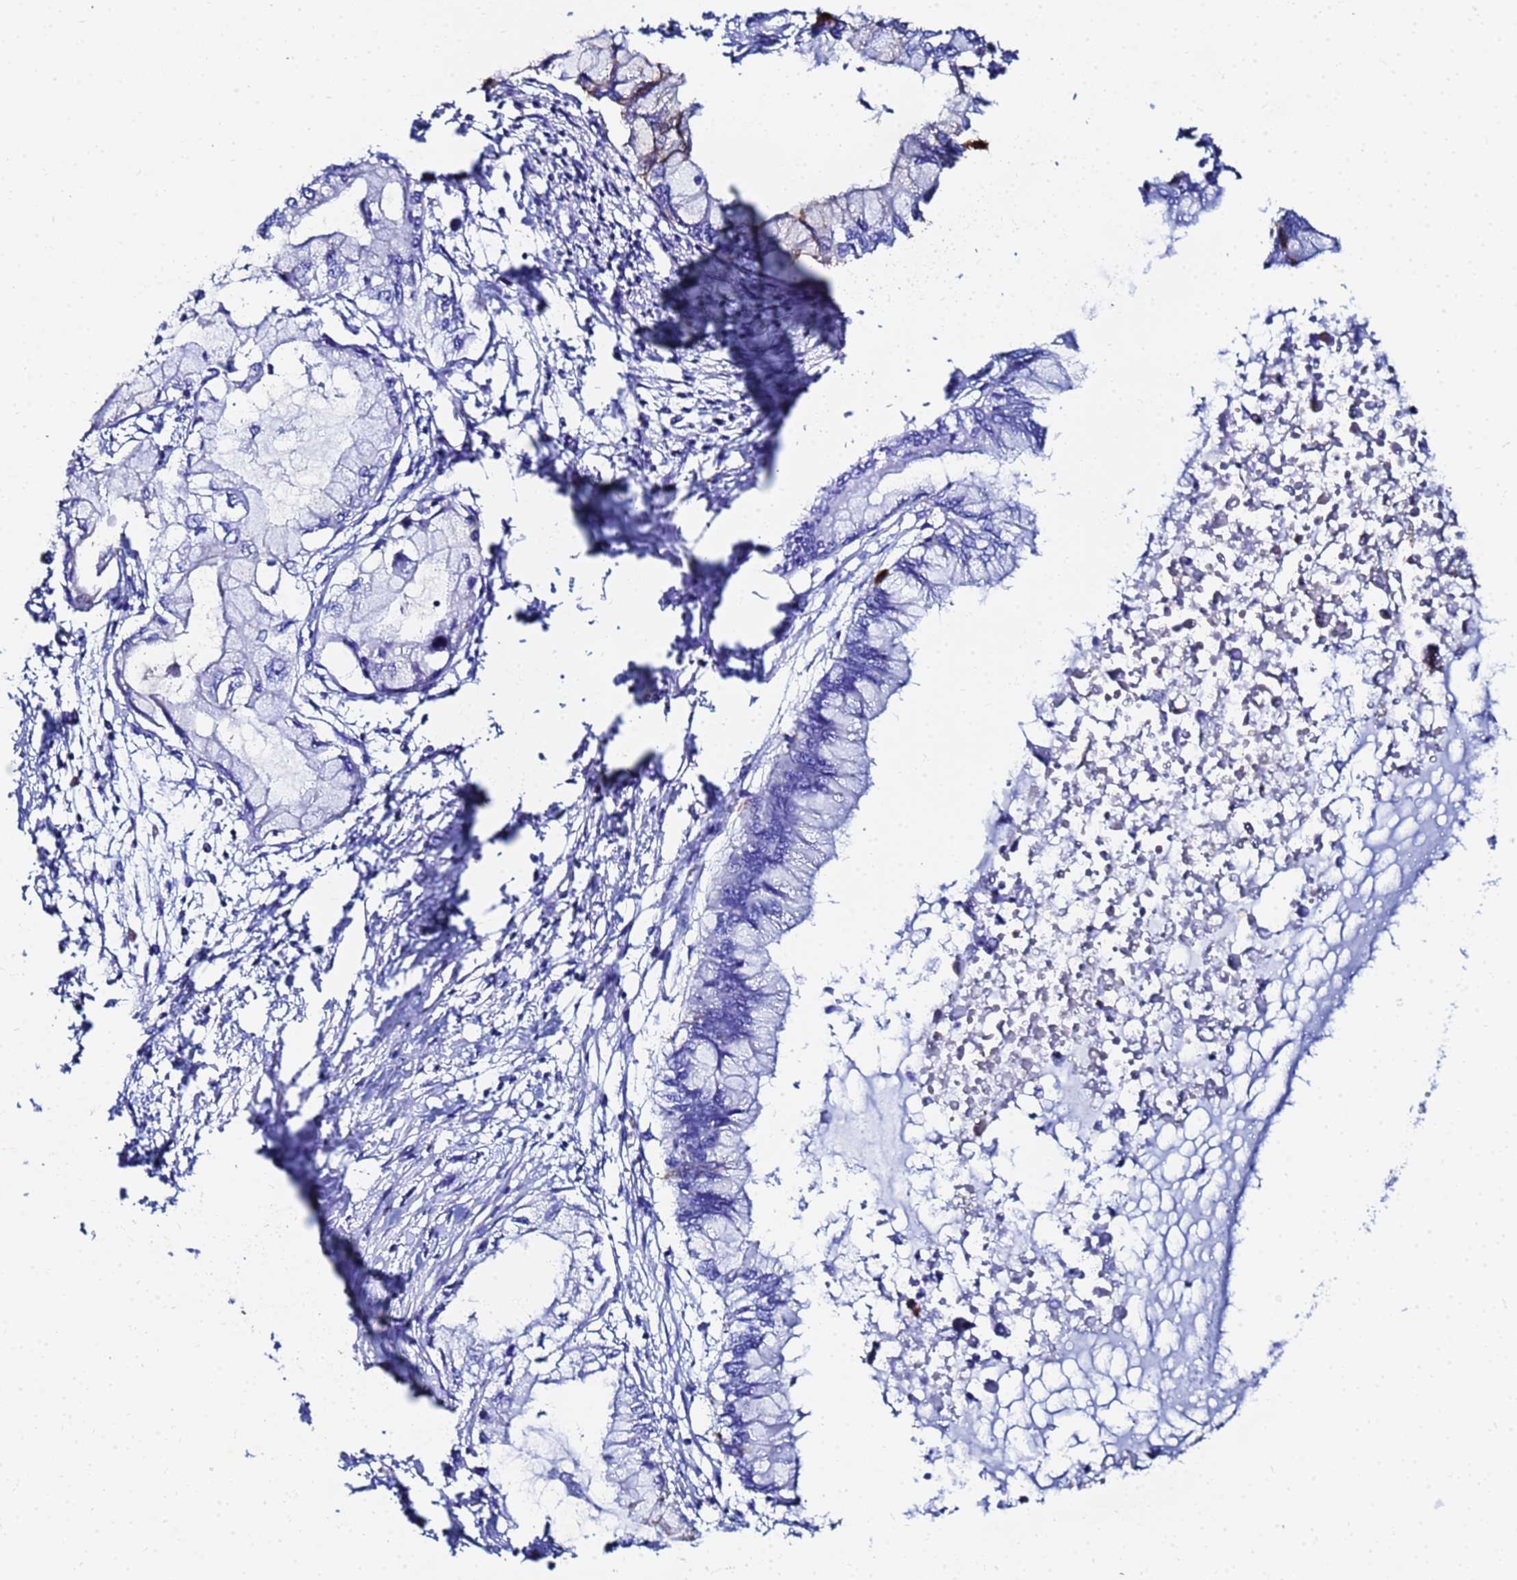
{"staining": {"intensity": "negative", "quantity": "none", "location": "none"}, "tissue": "pancreatic cancer", "cell_type": "Tumor cells", "image_type": "cancer", "snomed": [{"axis": "morphology", "description": "Adenocarcinoma, NOS"}, {"axis": "topography", "description": "Pancreas"}], "caption": "The photomicrograph displays no significant expression in tumor cells of pancreatic cancer. Brightfield microscopy of immunohistochemistry stained with DAB (3,3'-diaminobenzidine) (brown) and hematoxylin (blue), captured at high magnification.", "gene": "ZNF26", "patient": {"sex": "male", "age": 48}}